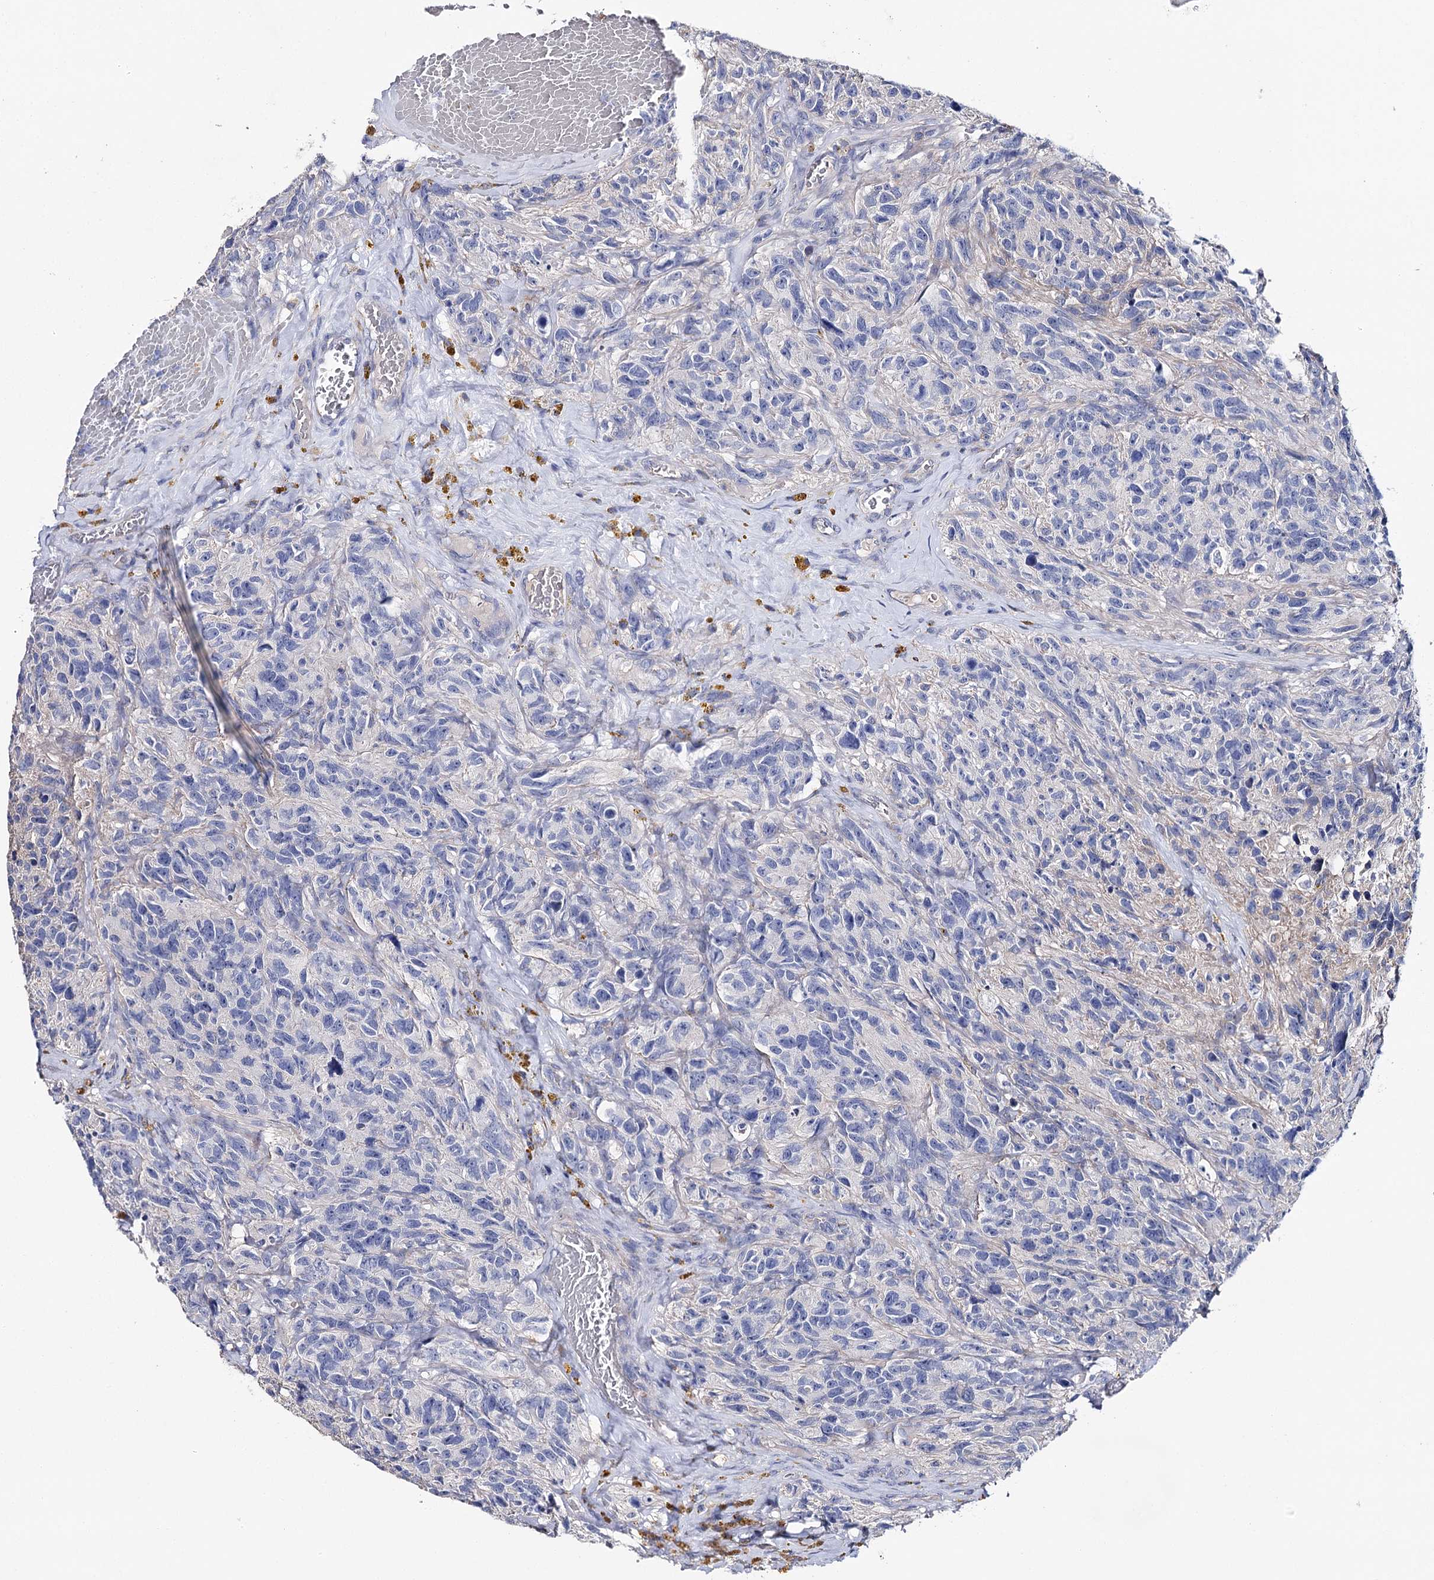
{"staining": {"intensity": "negative", "quantity": "none", "location": "none"}, "tissue": "glioma", "cell_type": "Tumor cells", "image_type": "cancer", "snomed": [{"axis": "morphology", "description": "Glioma, malignant, High grade"}, {"axis": "topography", "description": "Brain"}], "caption": "This image is of glioma stained with immunohistochemistry (IHC) to label a protein in brown with the nuclei are counter-stained blue. There is no positivity in tumor cells. Nuclei are stained in blue.", "gene": "EPYC", "patient": {"sex": "male", "age": 69}}